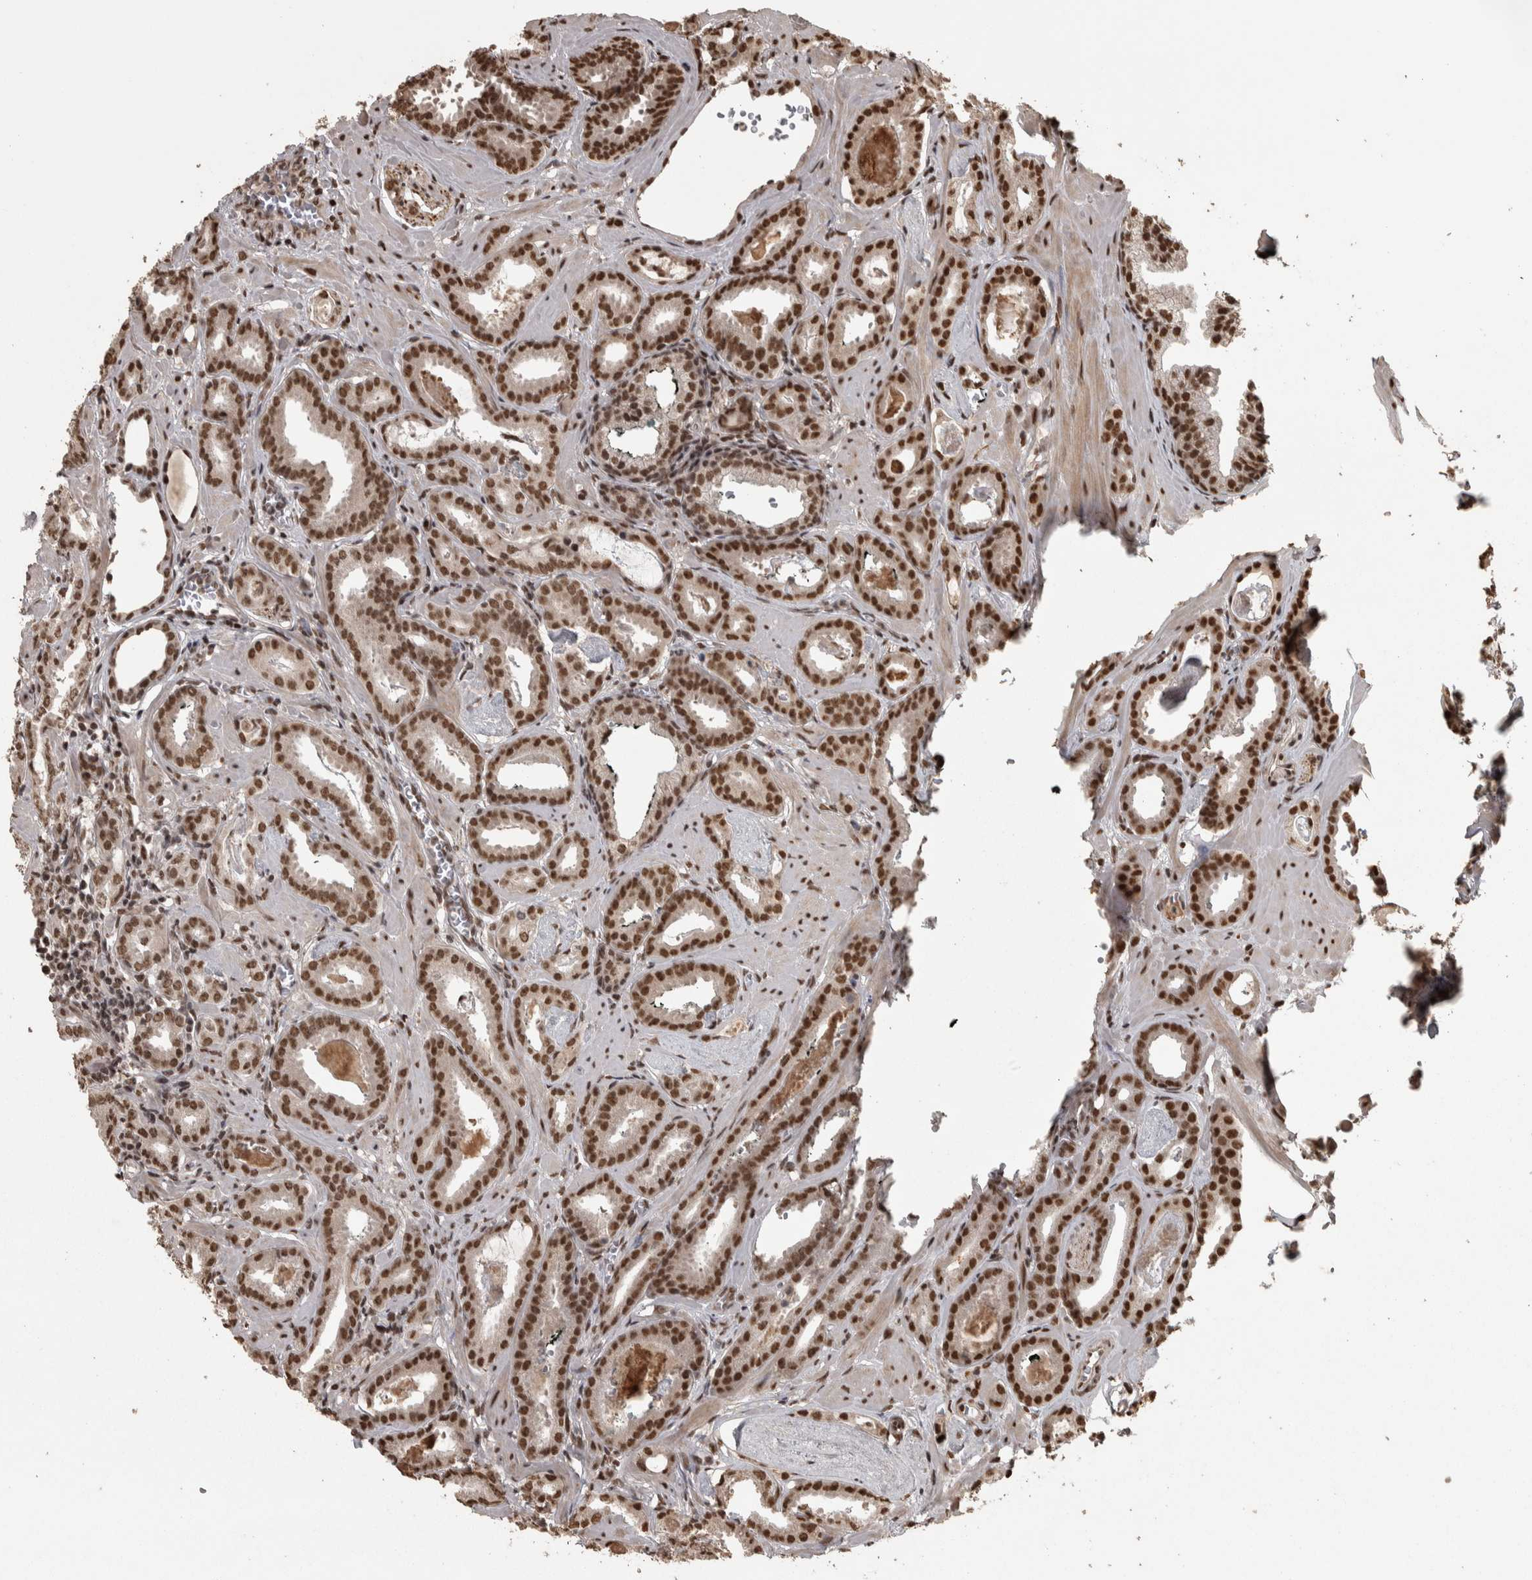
{"staining": {"intensity": "strong", "quantity": ">75%", "location": "cytoplasmic/membranous"}, "tissue": "prostate cancer", "cell_type": "Tumor cells", "image_type": "cancer", "snomed": [{"axis": "morphology", "description": "Adenocarcinoma, Low grade"}, {"axis": "topography", "description": "Prostate"}], "caption": "Protein analysis of prostate cancer tissue demonstrates strong cytoplasmic/membranous positivity in approximately >75% of tumor cells.", "gene": "ZFHX4", "patient": {"sex": "male", "age": 53}}